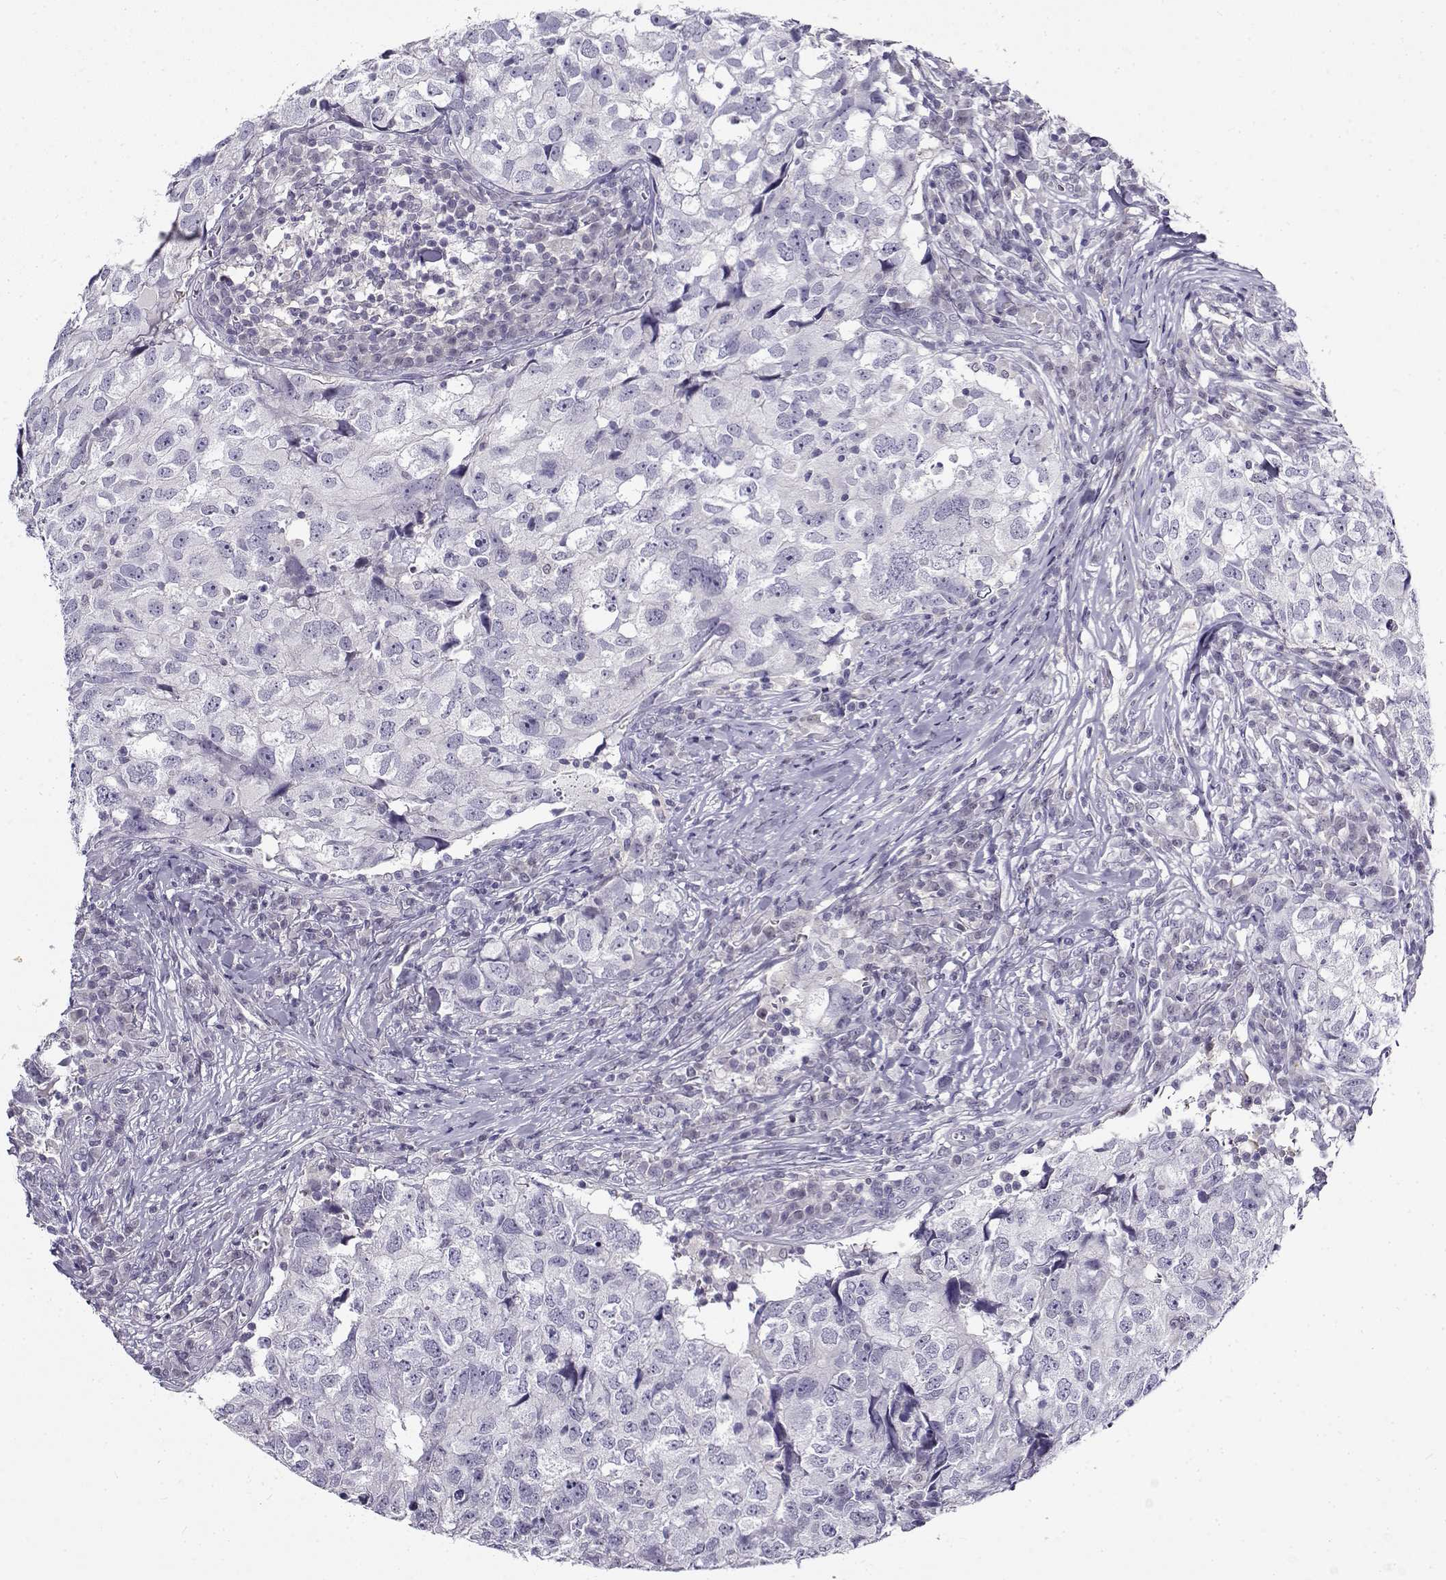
{"staining": {"intensity": "negative", "quantity": "none", "location": "none"}, "tissue": "breast cancer", "cell_type": "Tumor cells", "image_type": "cancer", "snomed": [{"axis": "morphology", "description": "Duct carcinoma"}, {"axis": "topography", "description": "Breast"}], "caption": "There is no significant staining in tumor cells of breast cancer (invasive ductal carcinoma).", "gene": "FEZF1", "patient": {"sex": "female", "age": 30}}